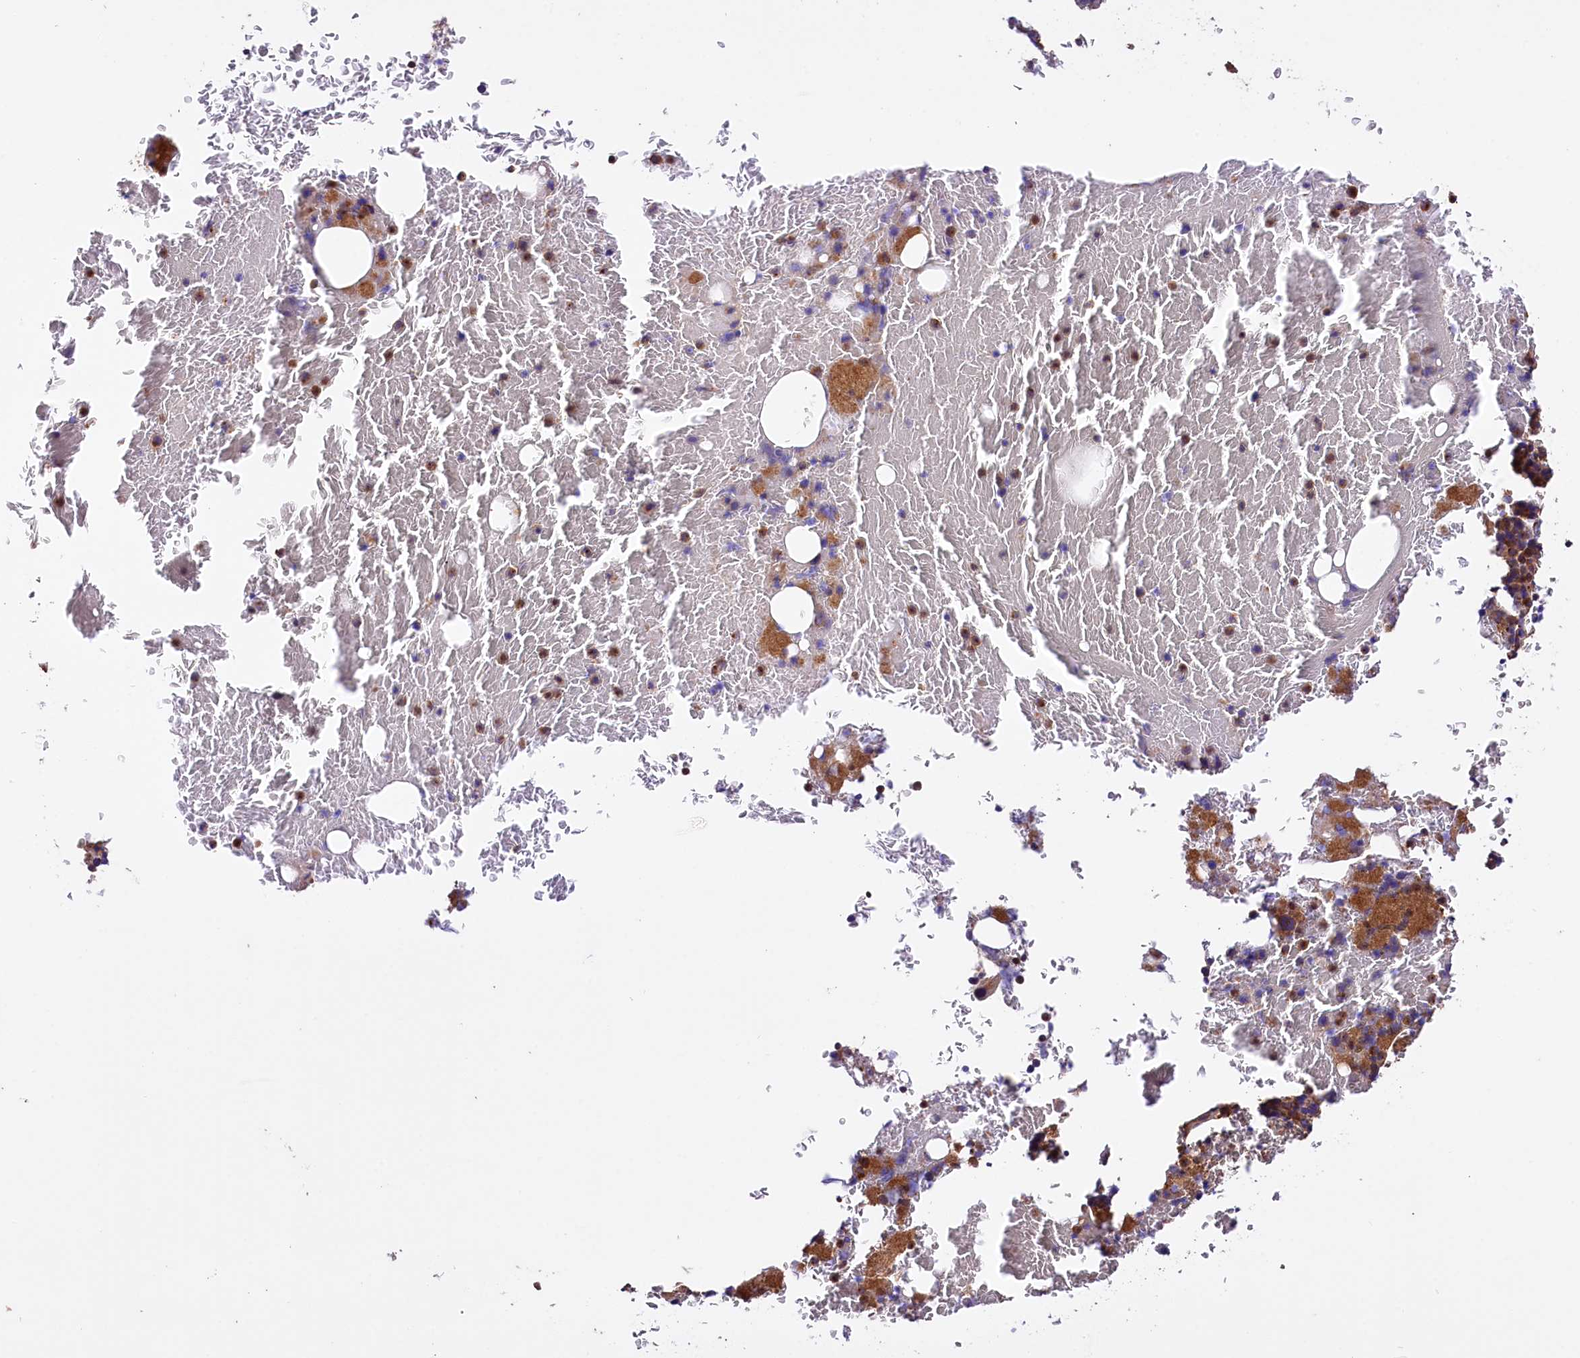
{"staining": {"intensity": "moderate", "quantity": "25%-75%", "location": "cytoplasmic/membranous"}, "tissue": "bone marrow", "cell_type": "Hematopoietic cells", "image_type": "normal", "snomed": [{"axis": "morphology", "description": "Normal tissue, NOS"}, {"axis": "topography", "description": "Bone marrow"}], "caption": "Immunohistochemical staining of unremarkable human bone marrow exhibits medium levels of moderate cytoplasmic/membranous staining in about 25%-75% of hematopoietic cells. The protein of interest is stained brown, and the nuclei are stained in blue (DAB IHC with brightfield microscopy, high magnification).", "gene": "CEP295", "patient": {"sex": "male", "age": 79}}